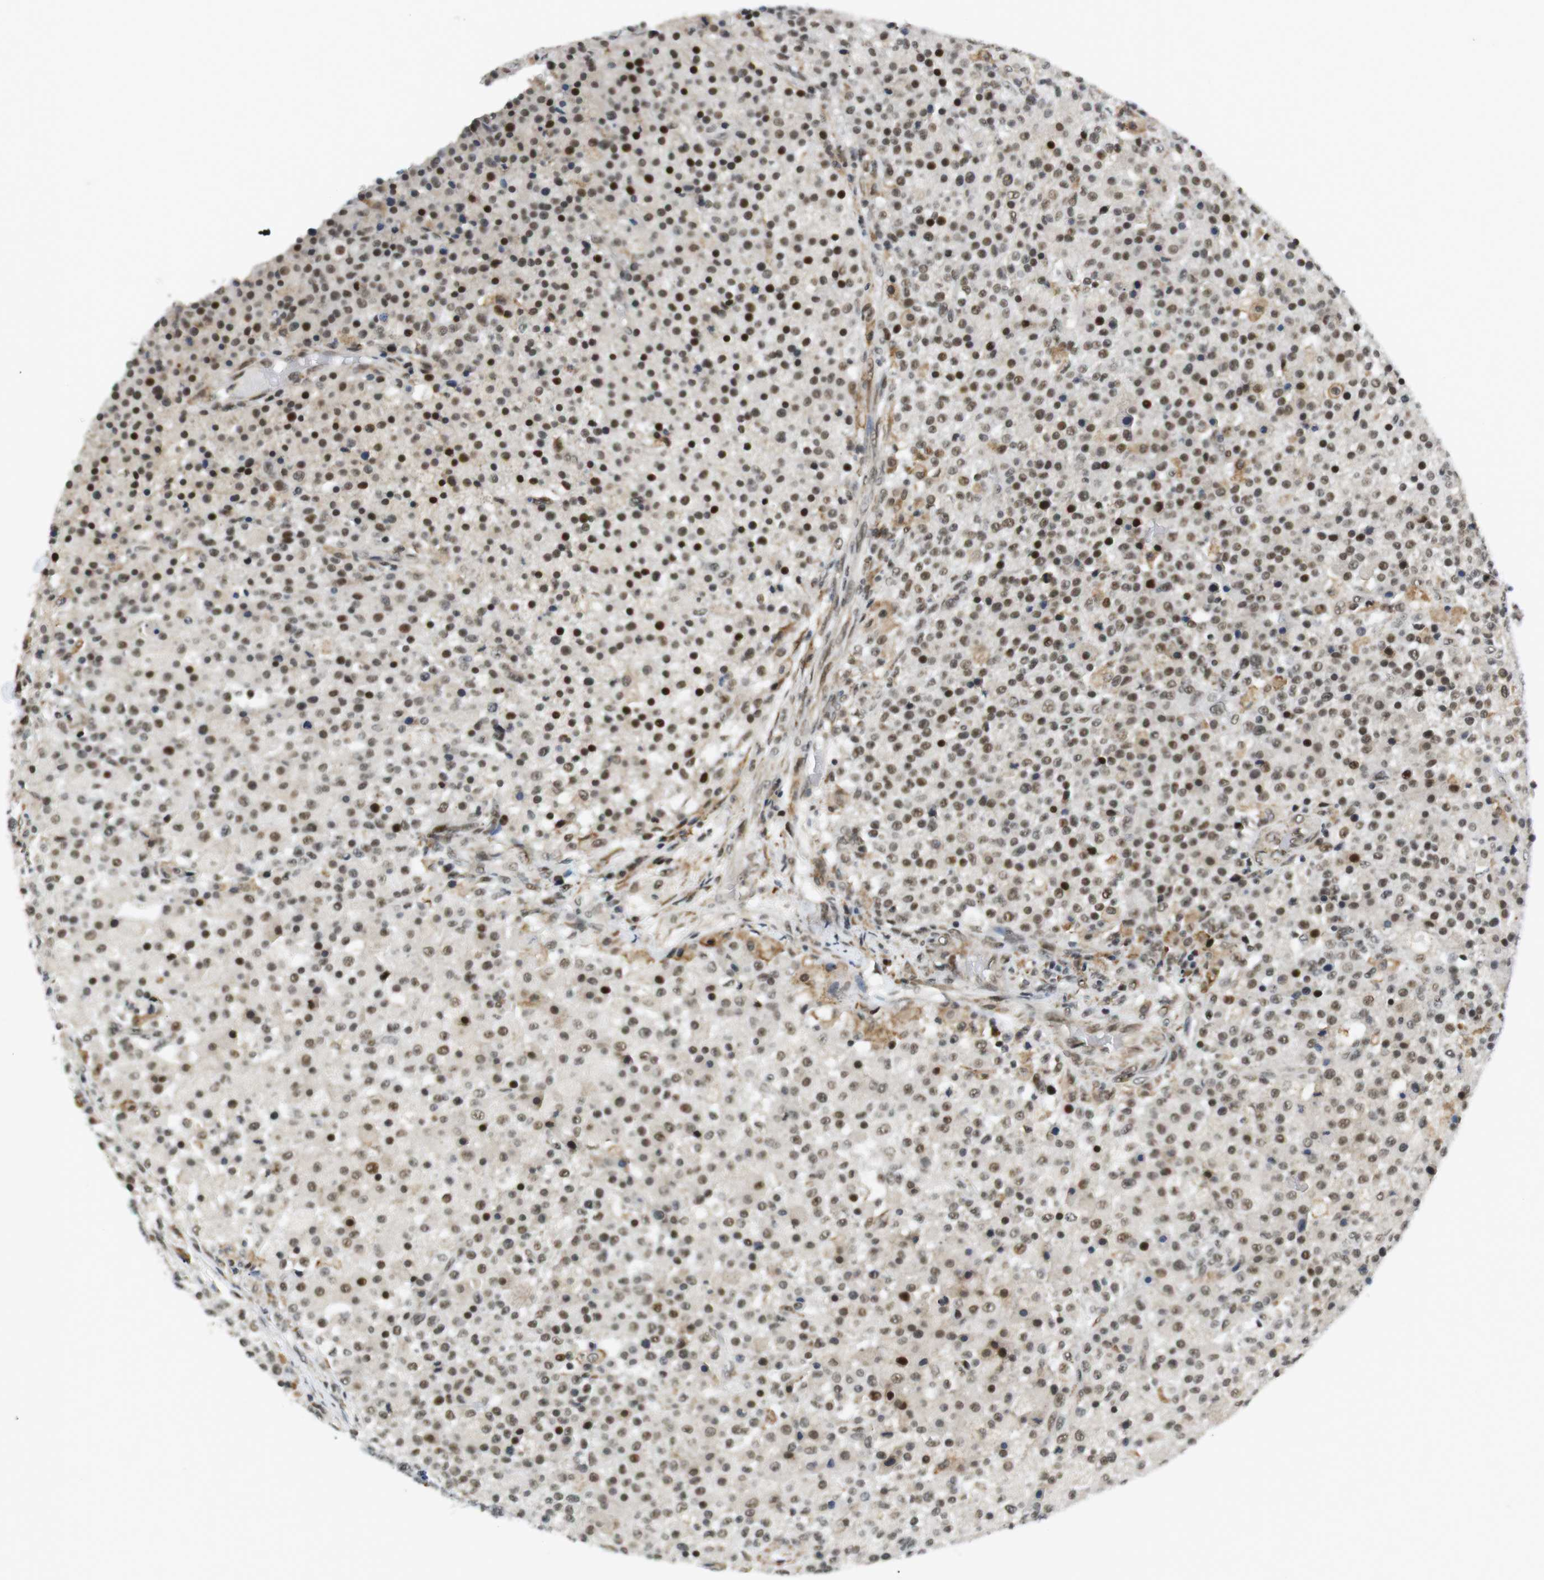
{"staining": {"intensity": "strong", "quantity": ">75%", "location": "nuclear"}, "tissue": "testis cancer", "cell_type": "Tumor cells", "image_type": "cancer", "snomed": [{"axis": "morphology", "description": "Seminoma, NOS"}, {"axis": "topography", "description": "Testis"}], "caption": "Strong nuclear staining for a protein is seen in approximately >75% of tumor cells of testis cancer using immunohistochemistry (IHC).", "gene": "RNF38", "patient": {"sex": "male", "age": 59}}